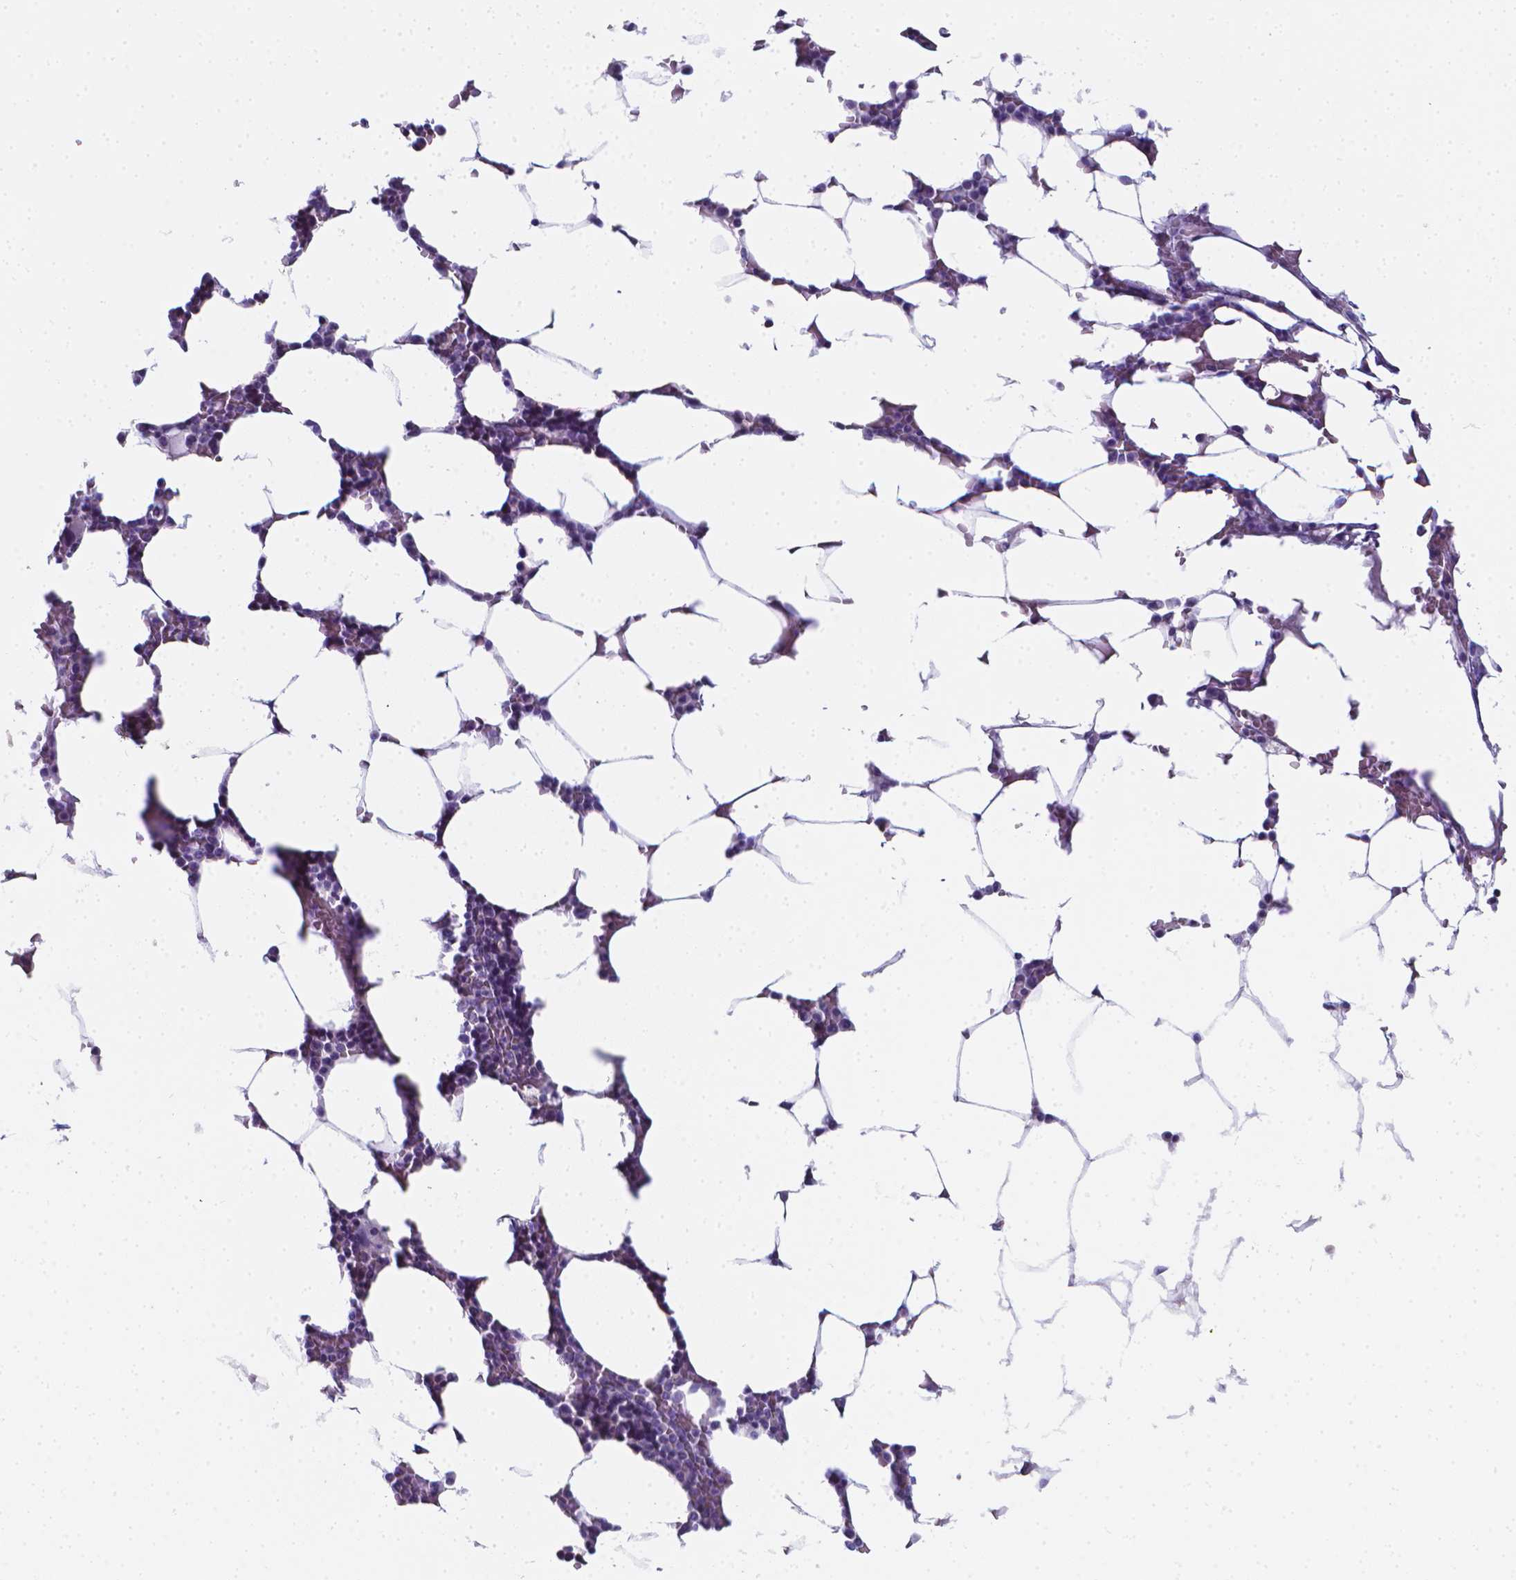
{"staining": {"intensity": "negative", "quantity": "none", "location": "none"}, "tissue": "bone marrow", "cell_type": "Hematopoietic cells", "image_type": "normal", "snomed": [{"axis": "morphology", "description": "Normal tissue, NOS"}, {"axis": "topography", "description": "Bone marrow"}], "caption": "Unremarkable bone marrow was stained to show a protein in brown. There is no significant expression in hematopoietic cells. The staining was performed using DAB (3,3'-diaminobenzidine) to visualize the protein expression in brown, while the nuclei were stained in blue with hematoxylin (Magnification: 20x).", "gene": "LRRC73", "patient": {"sex": "female", "age": 52}}